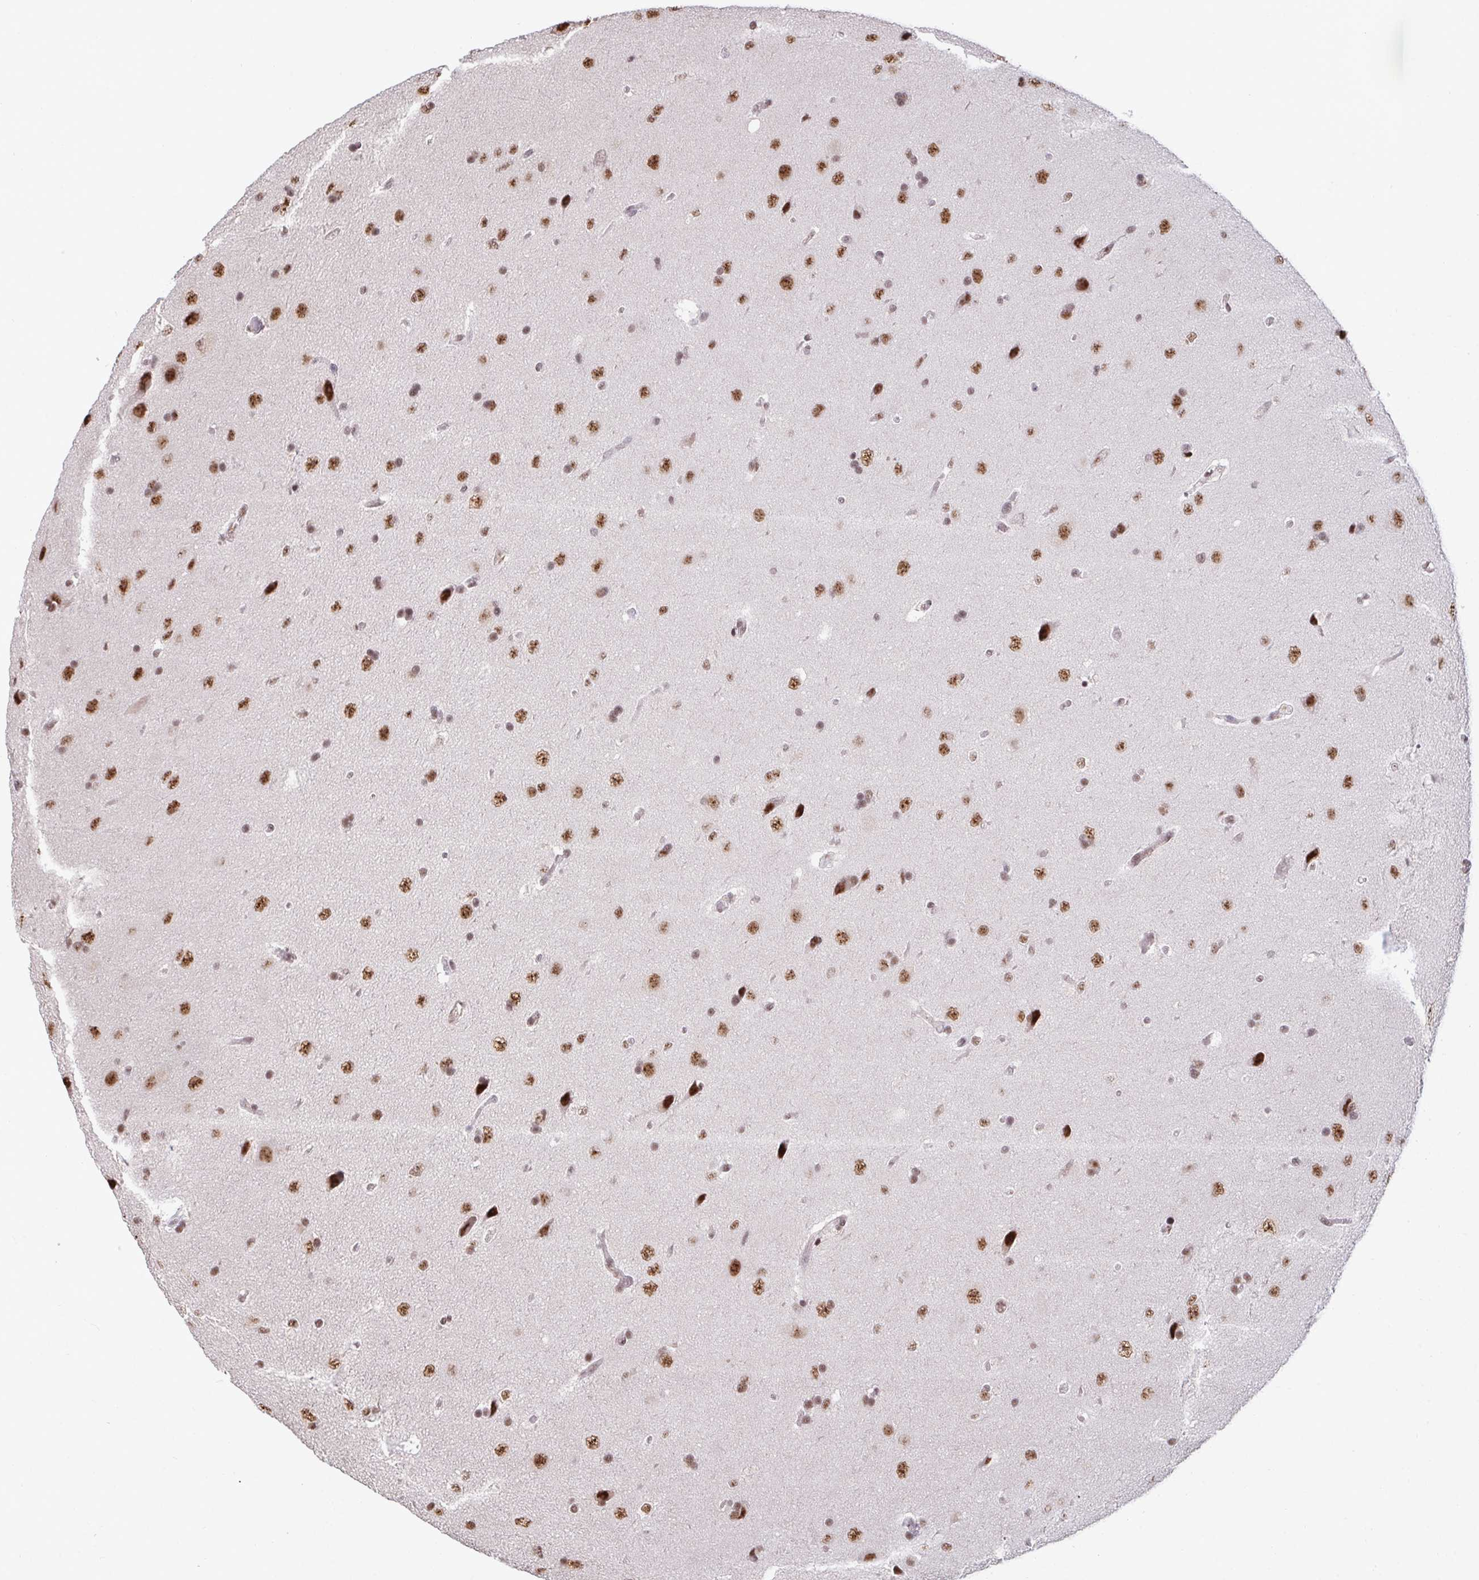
{"staining": {"intensity": "moderate", "quantity": ">75%", "location": "nuclear"}, "tissue": "glioma", "cell_type": "Tumor cells", "image_type": "cancer", "snomed": [{"axis": "morphology", "description": "Glioma, malignant, Low grade"}, {"axis": "topography", "description": "Brain"}], "caption": "IHC of malignant glioma (low-grade) exhibits medium levels of moderate nuclear staining in approximately >75% of tumor cells.", "gene": "PUF60", "patient": {"sex": "female", "age": 54}}